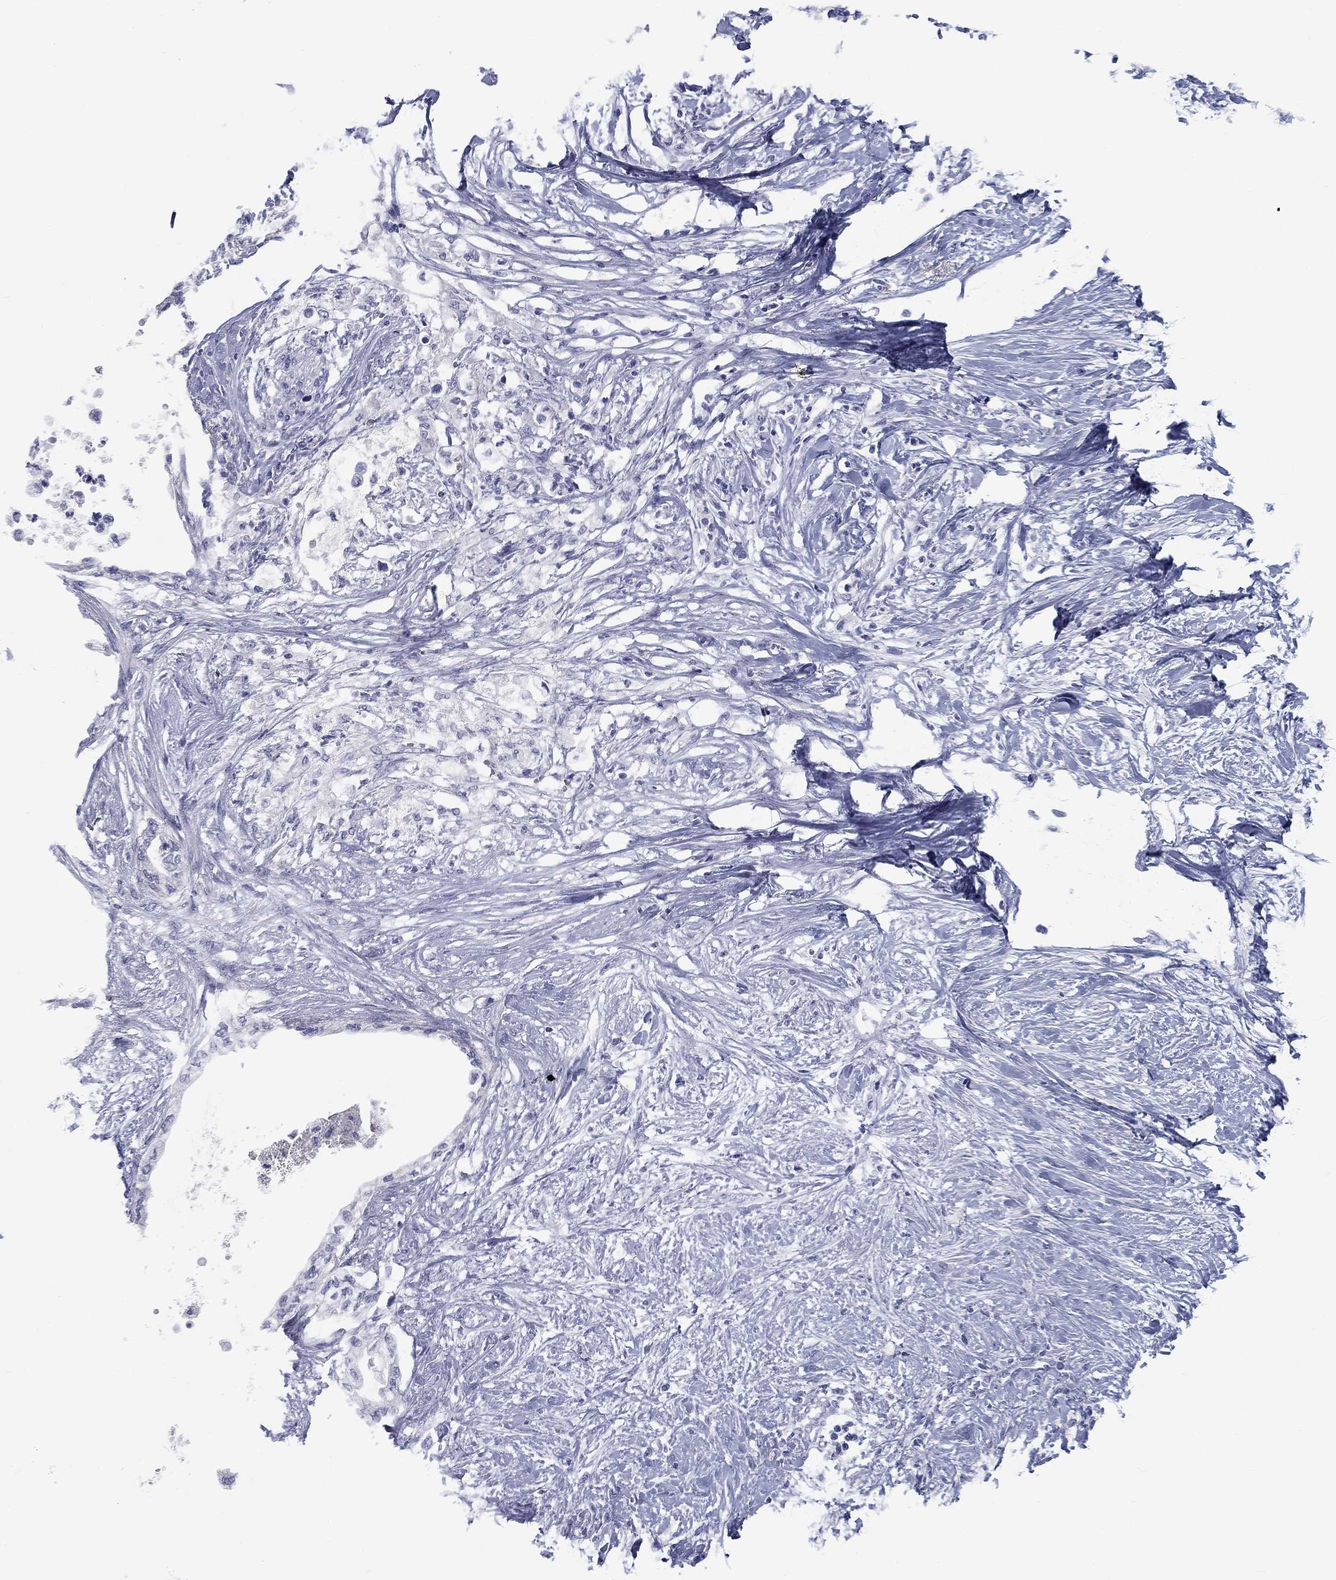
{"staining": {"intensity": "negative", "quantity": "none", "location": "none"}, "tissue": "pancreatic cancer", "cell_type": "Tumor cells", "image_type": "cancer", "snomed": [{"axis": "morphology", "description": "Normal tissue, NOS"}, {"axis": "morphology", "description": "Adenocarcinoma, NOS"}, {"axis": "topography", "description": "Pancreas"}, {"axis": "topography", "description": "Duodenum"}], "caption": "A photomicrograph of pancreatic cancer stained for a protein exhibits no brown staining in tumor cells.", "gene": "CALB1", "patient": {"sex": "female", "age": 60}}